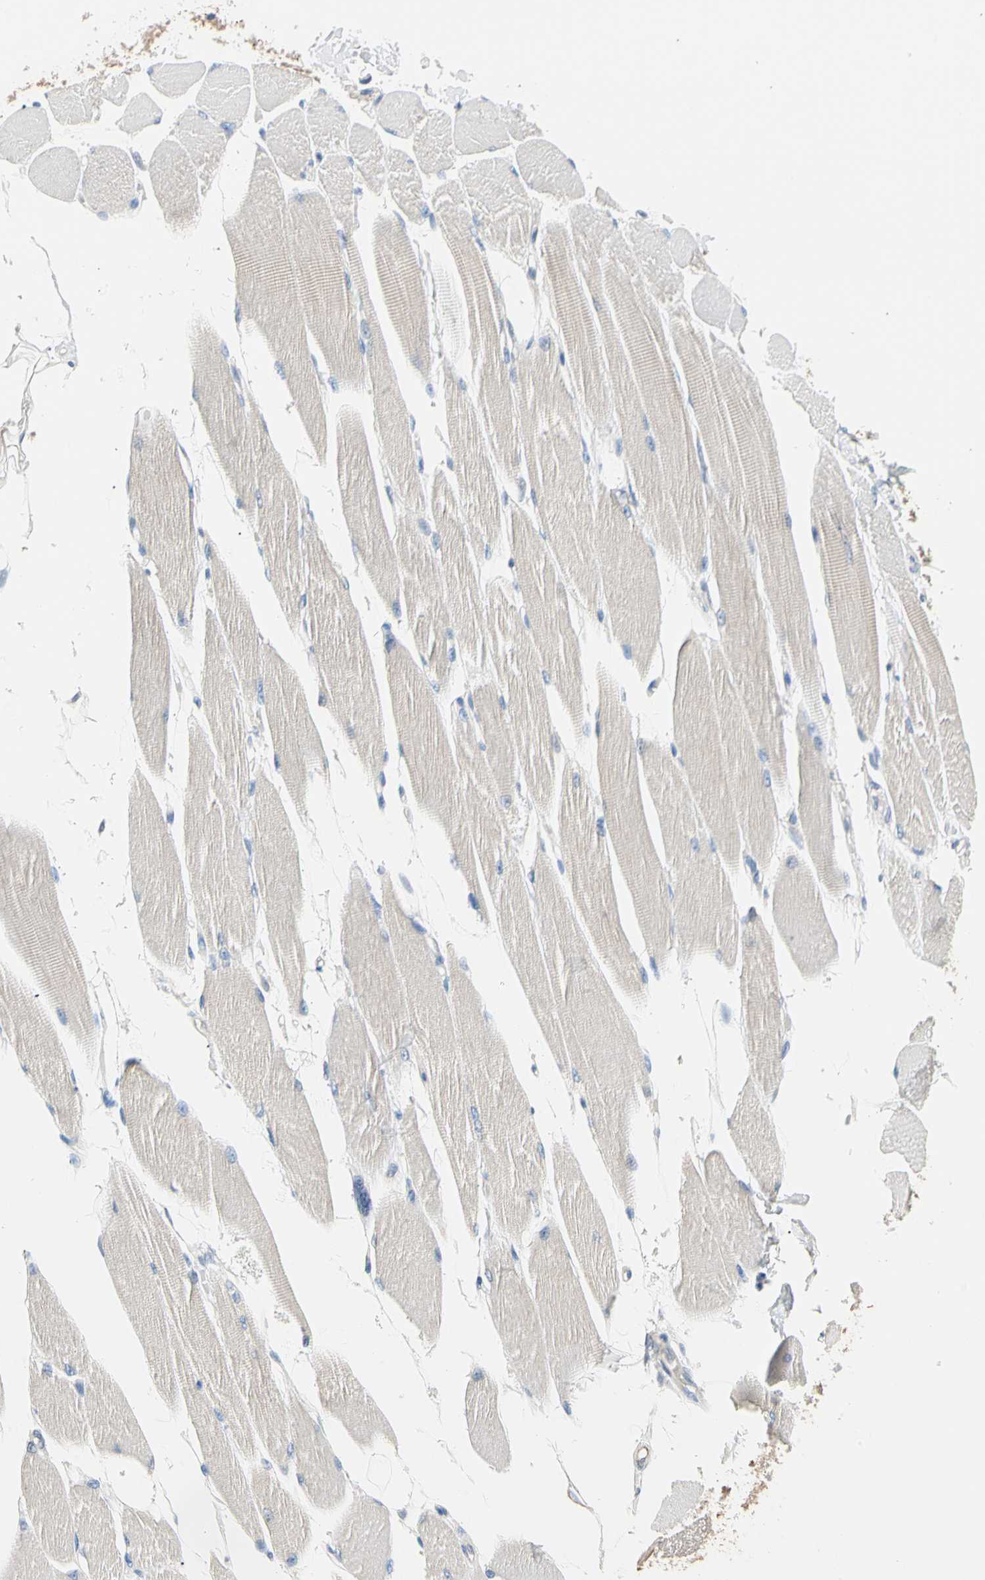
{"staining": {"intensity": "negative", "quantity": "none", "location": "none"}, "tissue": "skeletal muscle", "cell_type": "Myocytes", "image_type": "normal", "snomed": [{"axis": "morphology", "description": "Normal tissue, NOS"}, {"axis": "topography", "description": "Skeletal muscle"}, {"axis": "topography", "description": "Peripheral nerve tissue"}], "caption": "Protein analysis of unremarkable skeletal muscle demonstrates no significant staining in myocytes.", "gene": "BBOX1", "patient": {"sex": "female", "age": 84}}